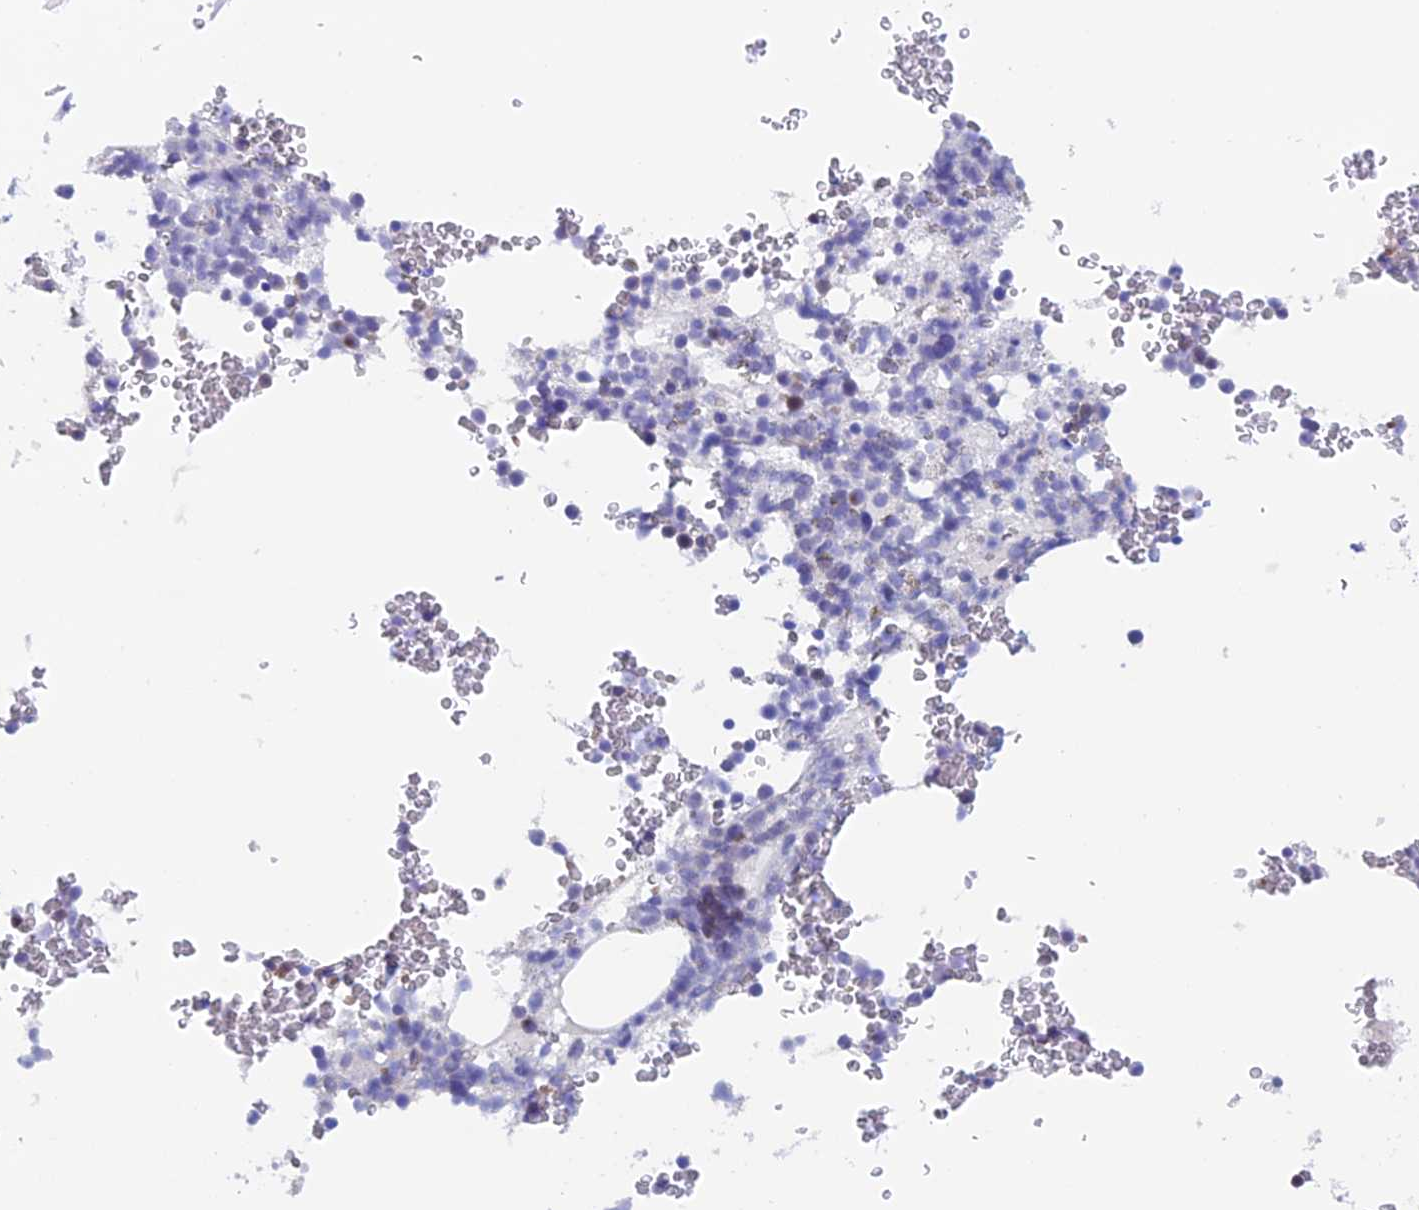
{"staining": {"intensity": "negative", "quantity": "none", "location": "none"}, "tissue": "bone marrow", "cell_type": "Hematopoietic cells", "image_type": "normal", "snomed": [{"axis": "morphology", "description": "Normal tissue, NOS"}, {"axis": "topography", "description": "Bone marrow"}], "caption": "IHC micrograph of normal human bone marrow stained for a protein (brown), which demonstrates no expression in hematopoietic cells. Nuclei are stained in blue.", "gene": "PSMC3IP", "patient": {"sex": "male", "age": 58}}